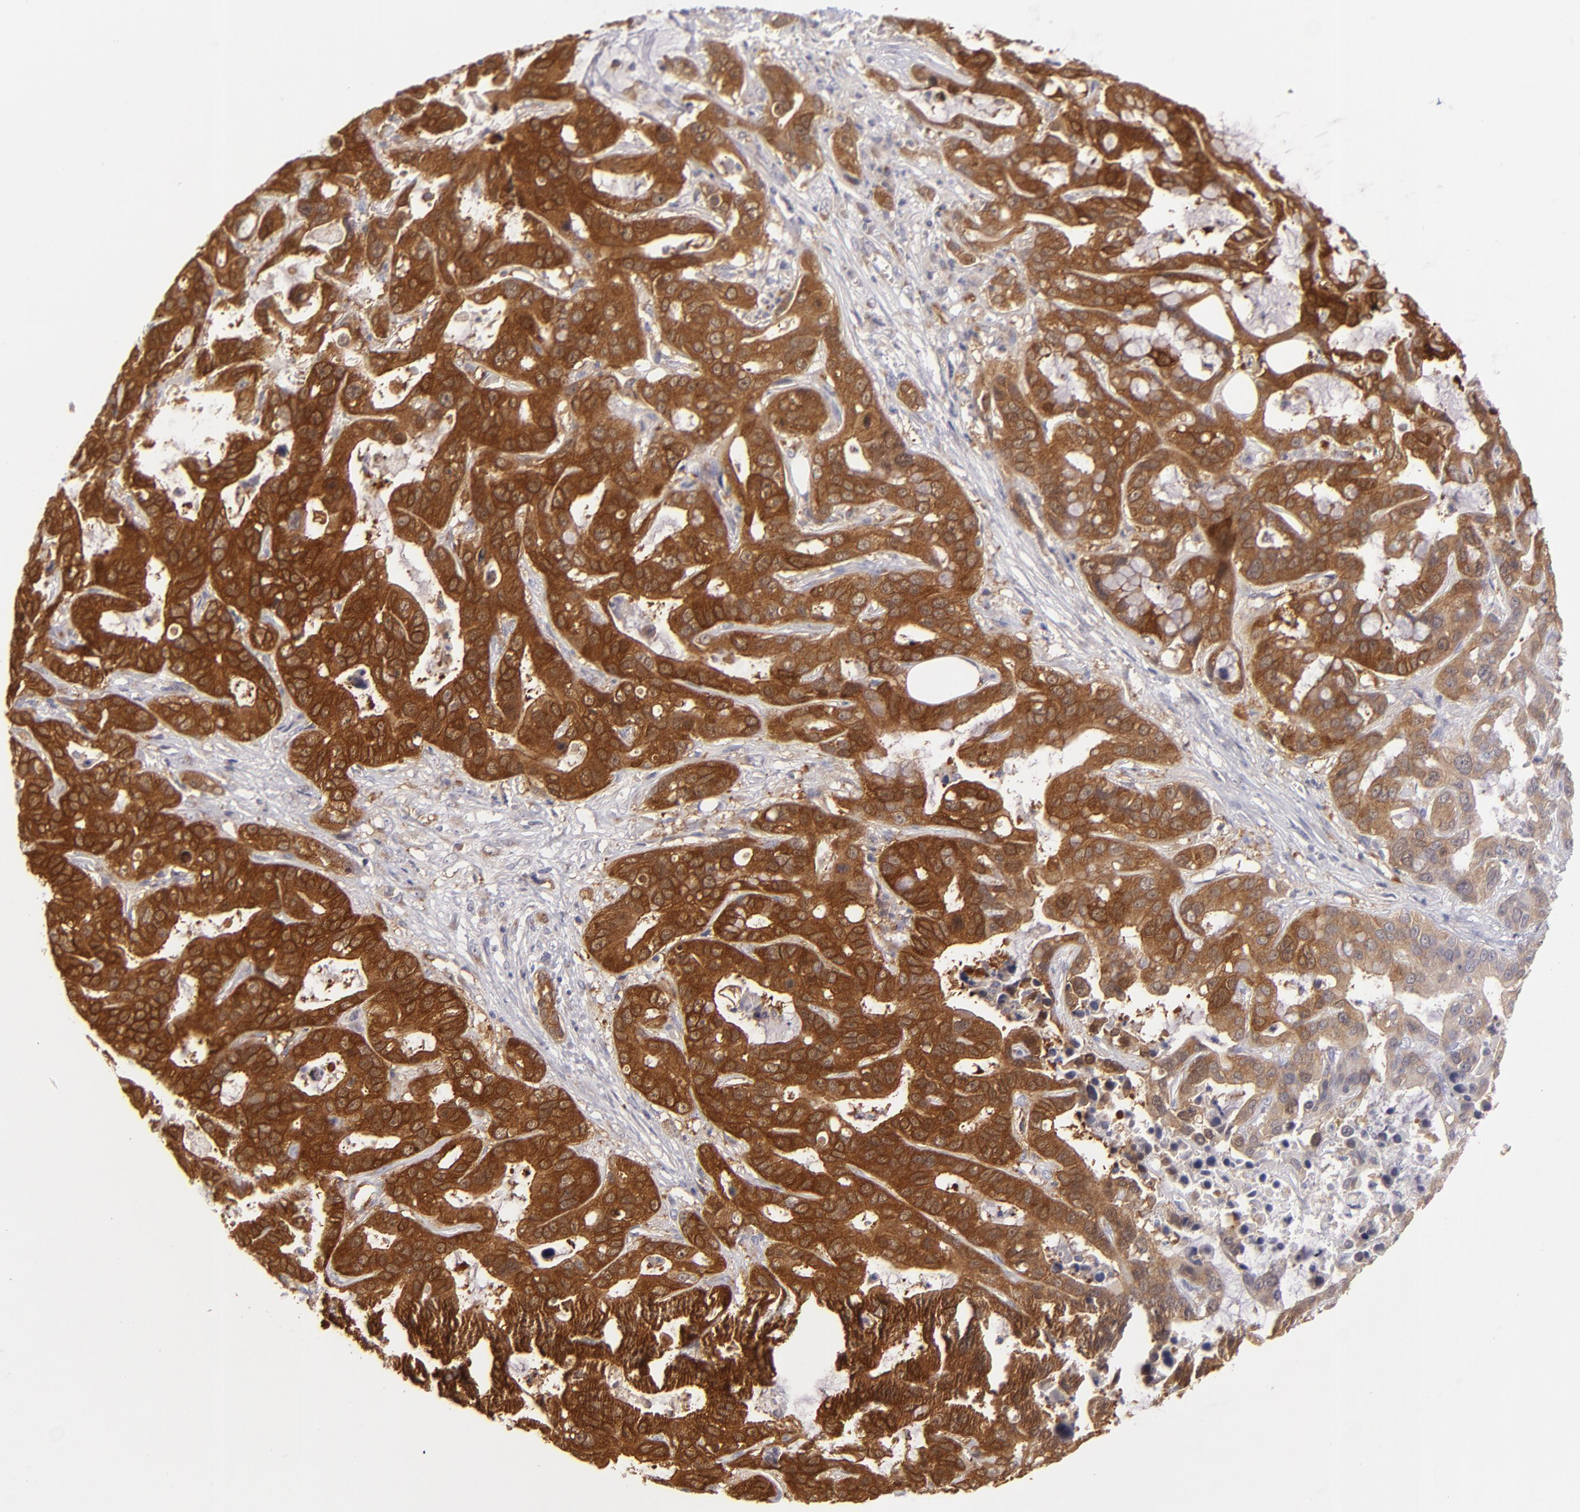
{"staining": {"intensity": "strong", "quantity": ">75%", "location": "cytoplasmic/membranous"}, "tissue": "liver cancer", "cell_type": "Tumor cells", "image_type": "cancer", "snomed": [{"axis": "morphology", "description": "Cholangiocarcinoma"}, {"axis": "topography", "description": "Liver"}], "caption": "IHC staining of cholangiocarcinoma (liver), which shows high levels of strong cytoplasmic/membranous expression in approximately >75% of tumor cells indicating strong cytoplasmic/membranous protein staining. The staining was performed using DAB (brown) for protein detection and nuclei were counterstained in hematoxylin (blue).", "gene": "SH2D4A", "patient": {"sex": "female", "age": 65}}